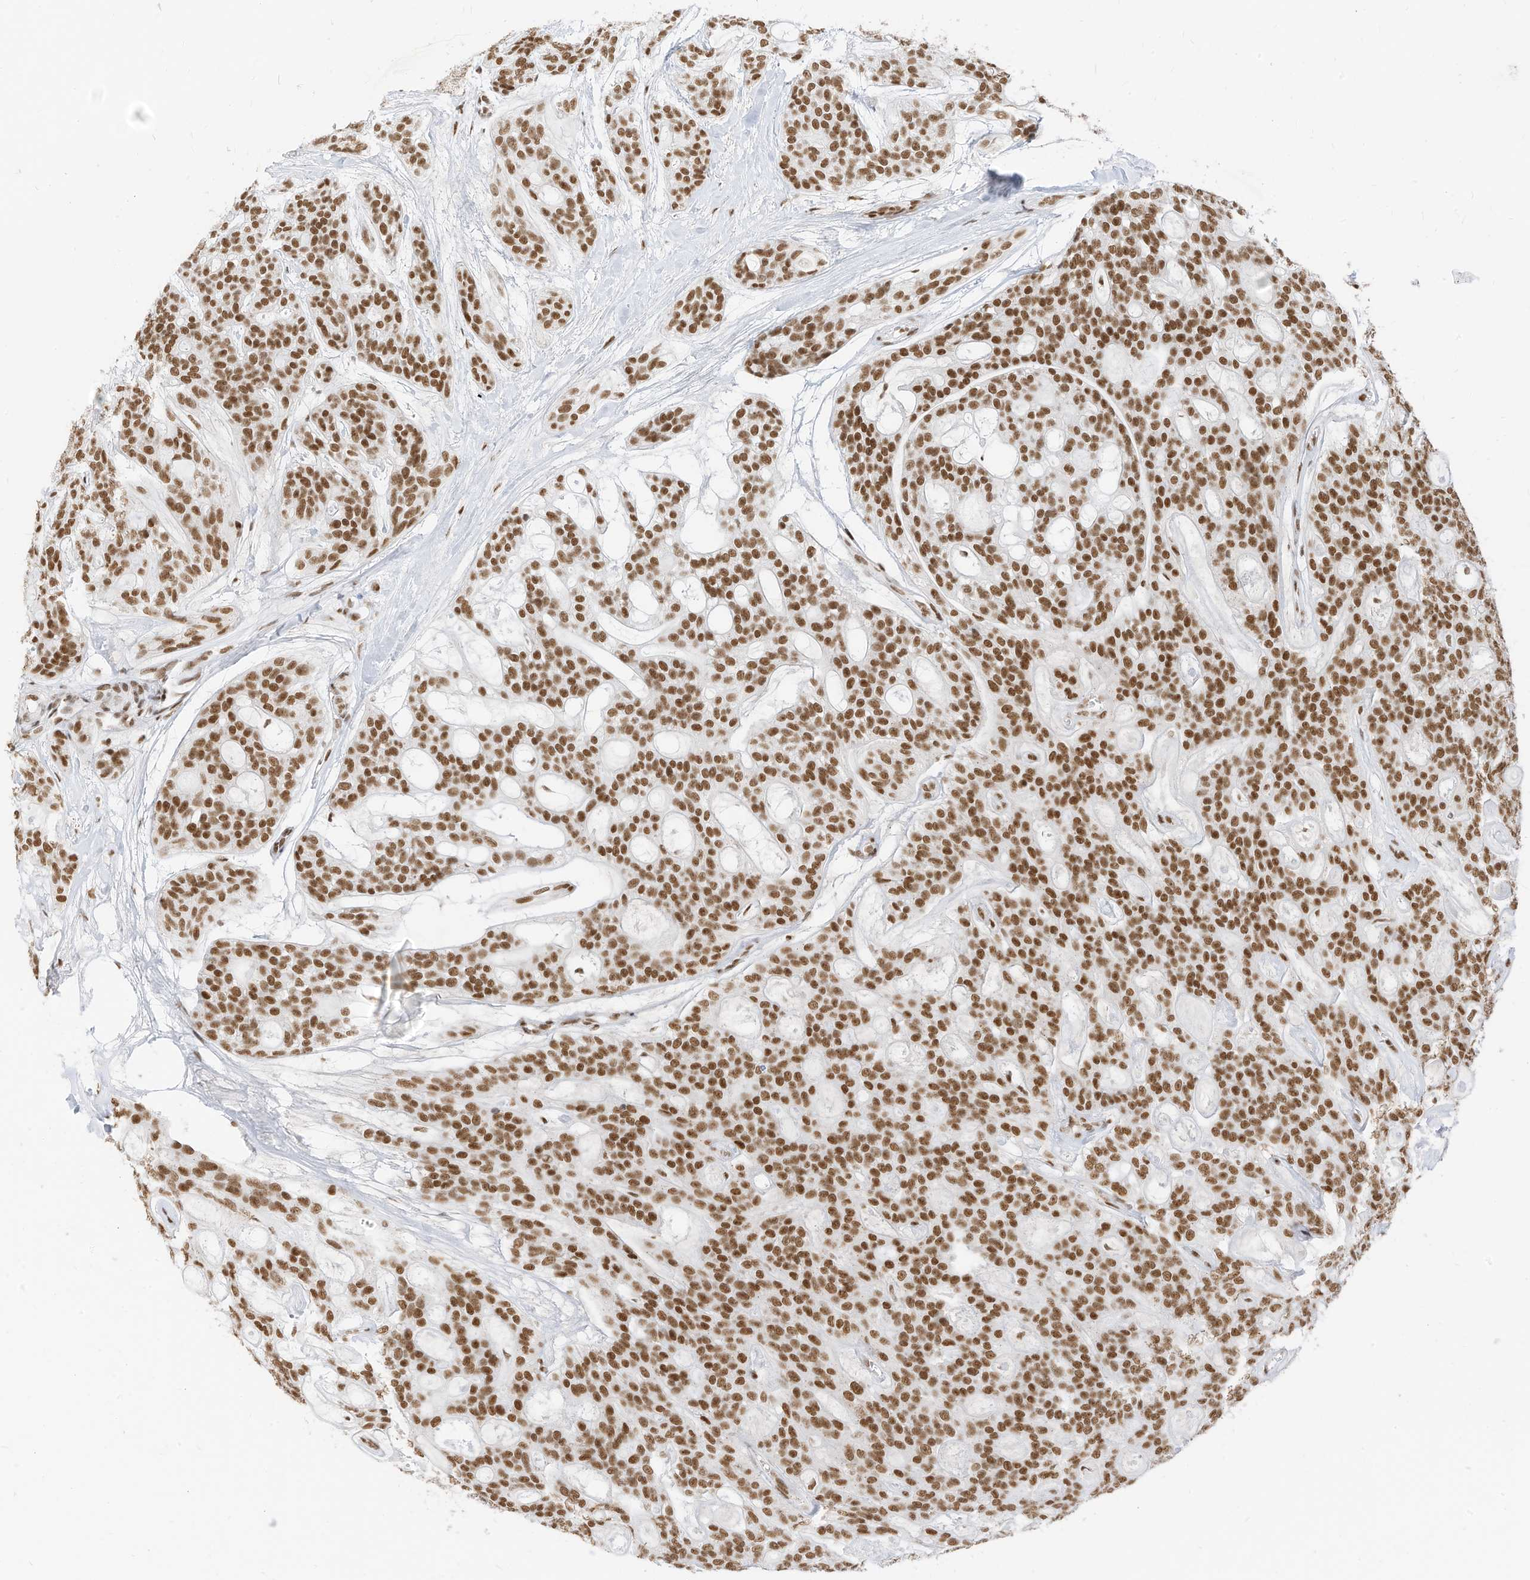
{"staining": {"intensity": "strong", "quantity": ">75%", "location": "nuclear"}, "tissue": "head and neck cancer", "cell_type": "Tumor cells", "image_type": "cancer", "snomed": [{"axis": "morphology", "description": "Adenocarcinoma, NOS"}, {"axis": "topography", "description": "Head-Neck"}], "caption": "Immunohistochemistry (IHC) histopathology image of neoplastic tissue: adenocarcinoma (head and neck) stained using IHC demonstrates high levels of strong protein expression localized specifically in the nuclear of tumor cells, appearing as a nuclear brown color.", "gene": "SMARCA2", "patient": {"sex": "male", "age": 66}}